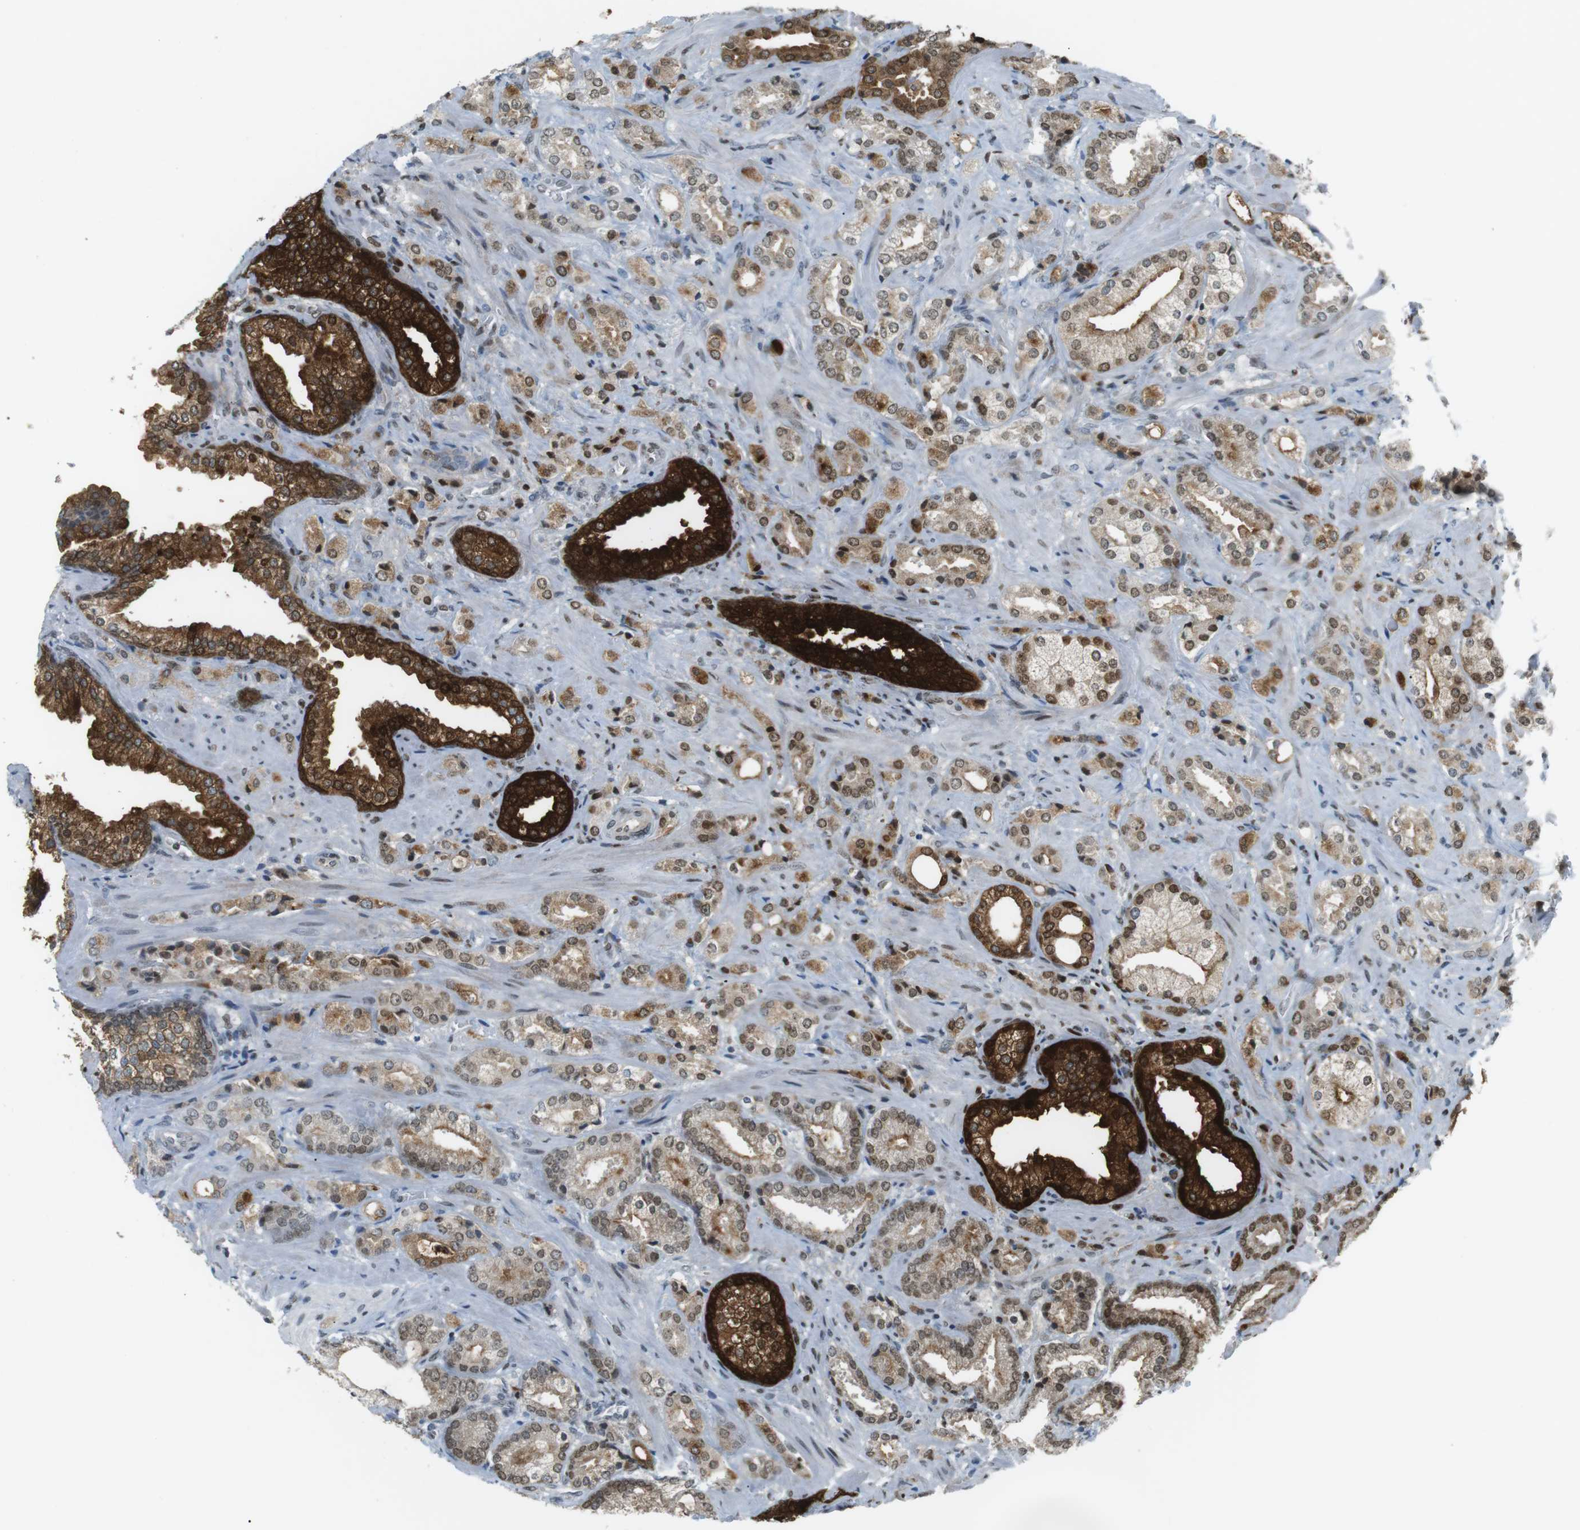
{"staining": {"intensity": "moderate", "quantity": ">75%", "location": "cytoplasmic/membranous,nuclear"}, "tissue": "prostate cancer", "cell_type": "Tumor cells", "image_type": "cancer", "snomed": [{"axis": "morphology", "description": "Adenocarcinoma, High grade"}, {"axis": "topography", "description": "Prostate"}], "caption": "Immunohistochemistry (IHC) histopathology image of neoplastic tissue: high-grade adenocarcinoma (prostate) stained using immunohistochemistry displays medium levels of moderate protein expression localized specifically in the cytoplasmic/membranous and nuclear of tumor cells, appearing as a cytoplasmic/membranous and nuclear brown color.", "gene": "AZGP1", "patient": {"sex": "male", "age": 64}}